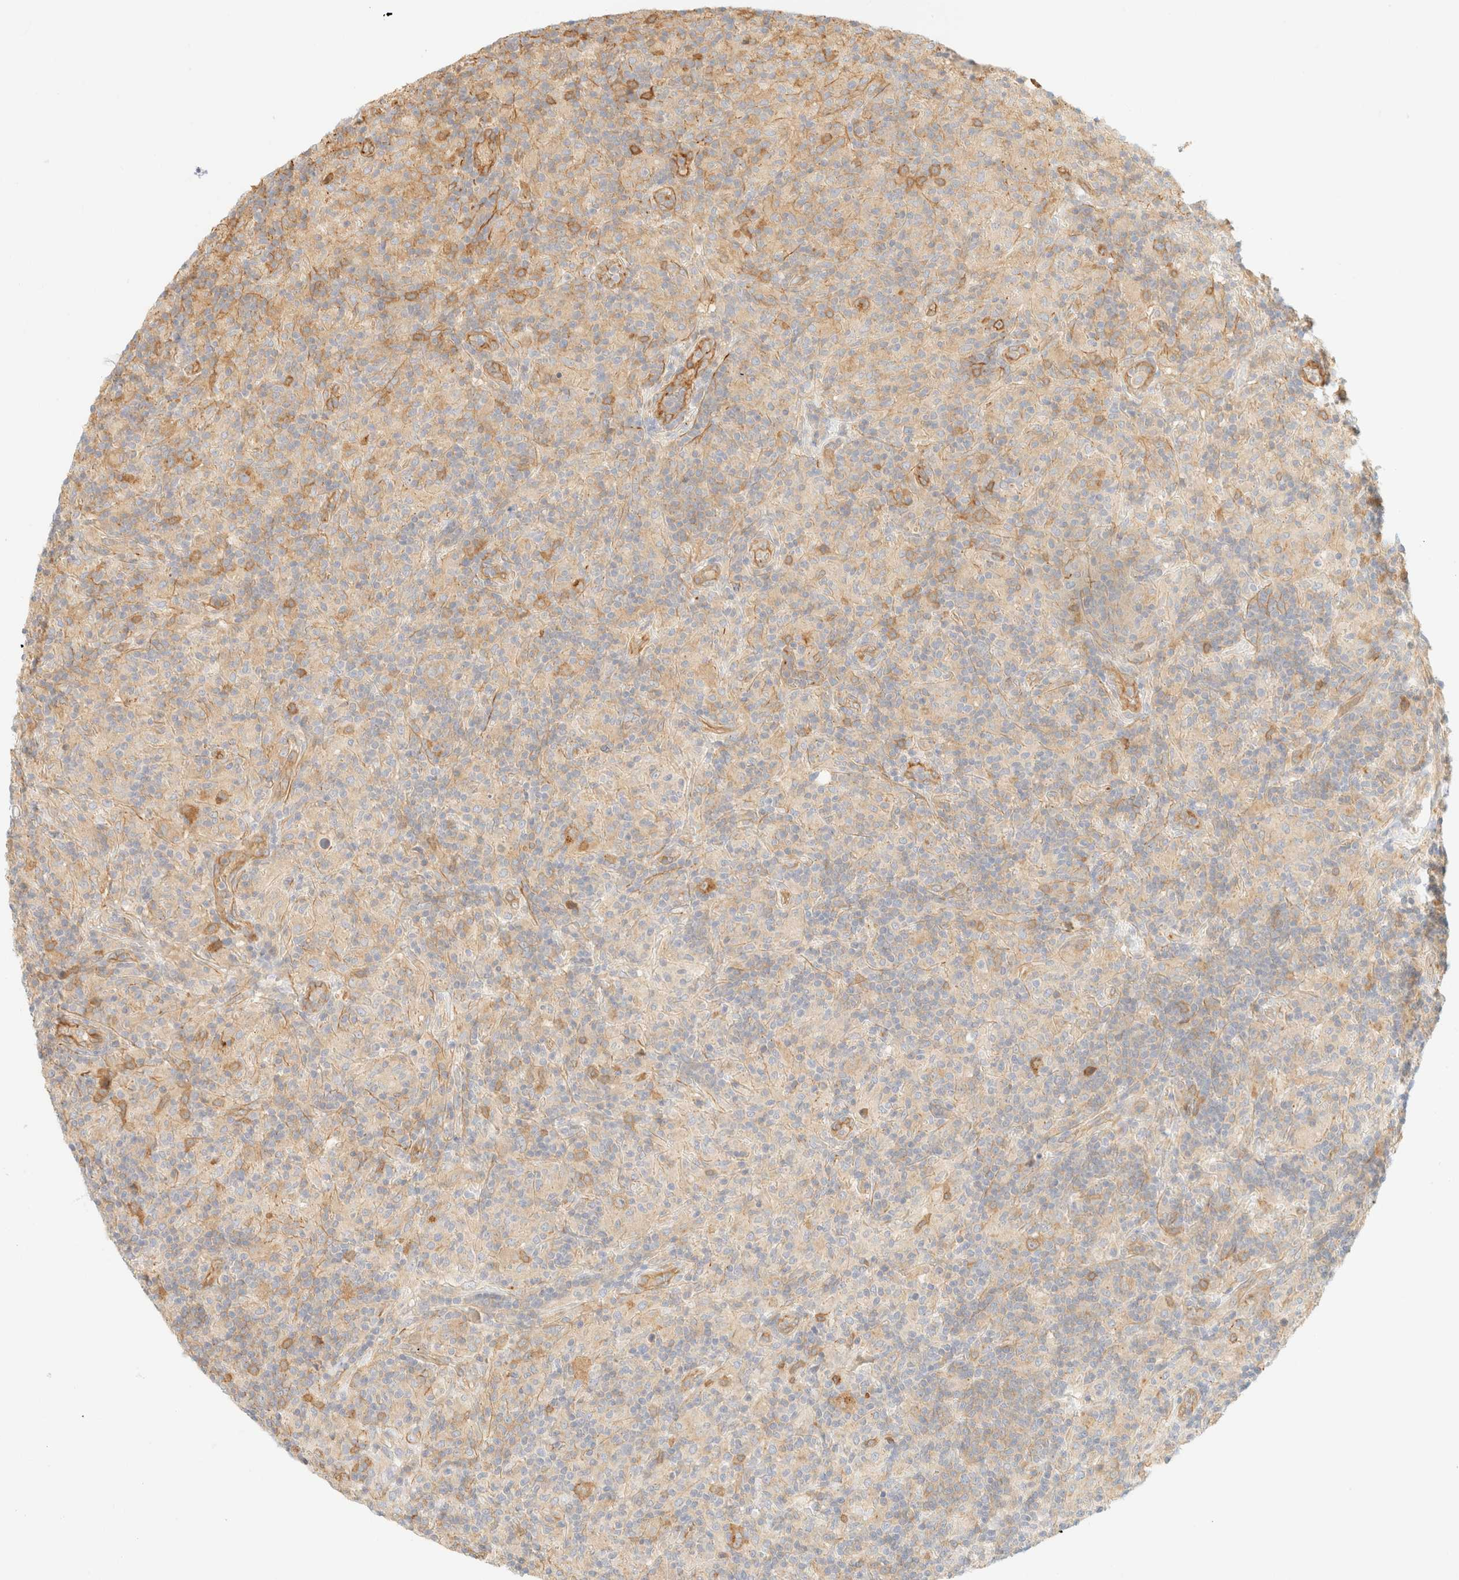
{"staining": {"intensity": "moderate", "quantity": ">75%", "location": "cytoplasmic/membranous"}, "tissue": "lymphoma", "cell_type": "Tumor cells", "image_type": "cancer", "snomed": [{"axis": "morphology", "description": "Hodgkin's disease, NOS"}, {"axis": "topography", "description": "Lymph node"}], "caption": "Tumor cells show moderate cytoplasmic/membranous staining in about >75% of cells in lymphoma.", "gene": "OTOP2", "patient": {"sex": "male", "age": 70}}